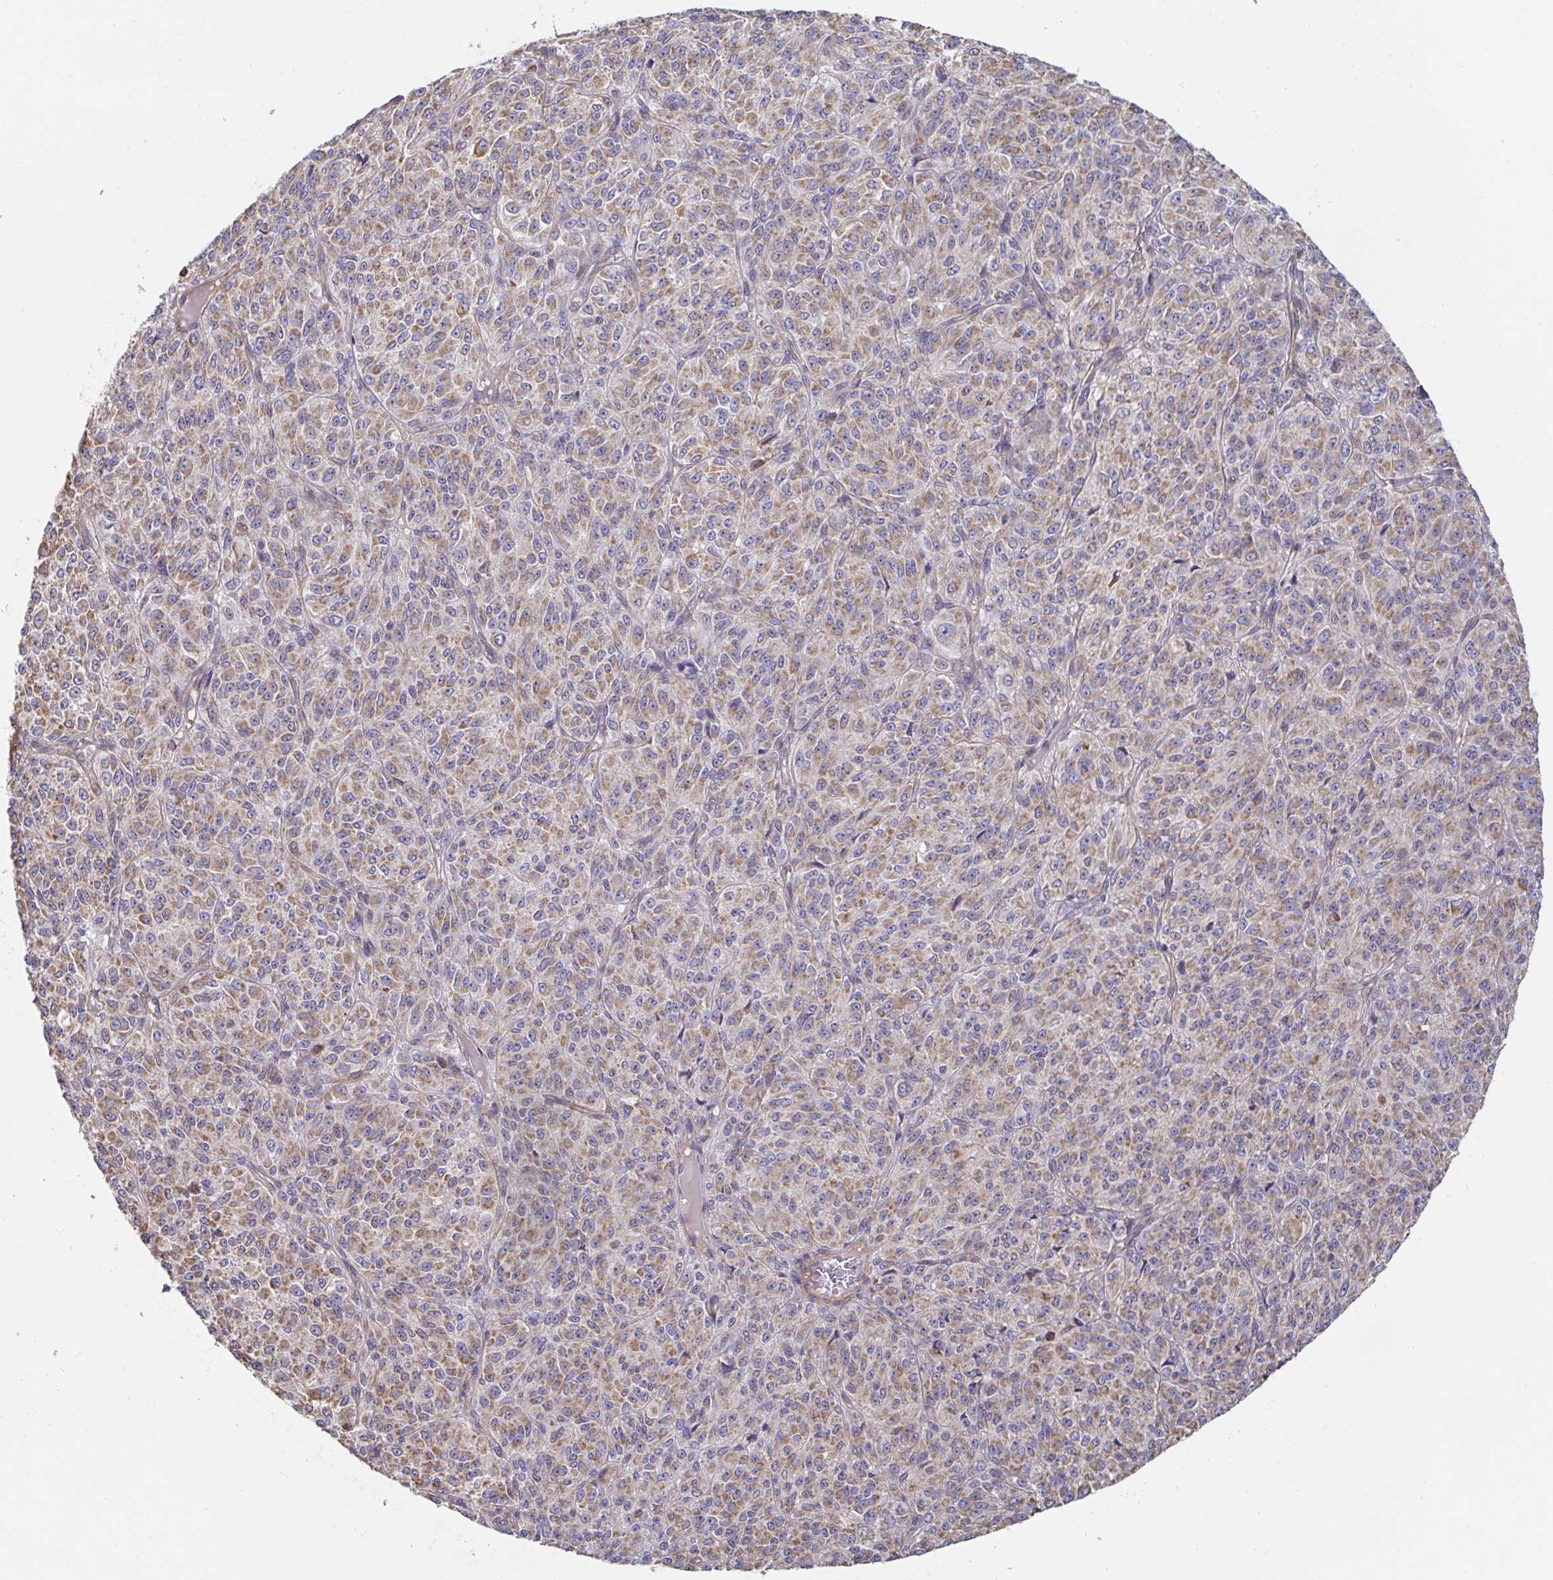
{"staining": {"intensity": "moderate", "quantity": ">75%", "location": "cytoplasmic/membranous"}, "tissue": "melanoma", "cell_type": "Tumor cells", "image_type": "cancer", "snomed": [{"axis": "morphology", "description": "Malignant melanoma, Metastatic site"}, {"axis": "topography", "description": "Brain"}], "caption": "An image showing moderate cytoplasmic/membranous expression in approximately >75% of tumor cells in malignant melanoma (metastatic site), as visualized by brown immunohistochemical staining.", "gene": "DZANK1", "patient": {"sex": "female", "age": 56}}